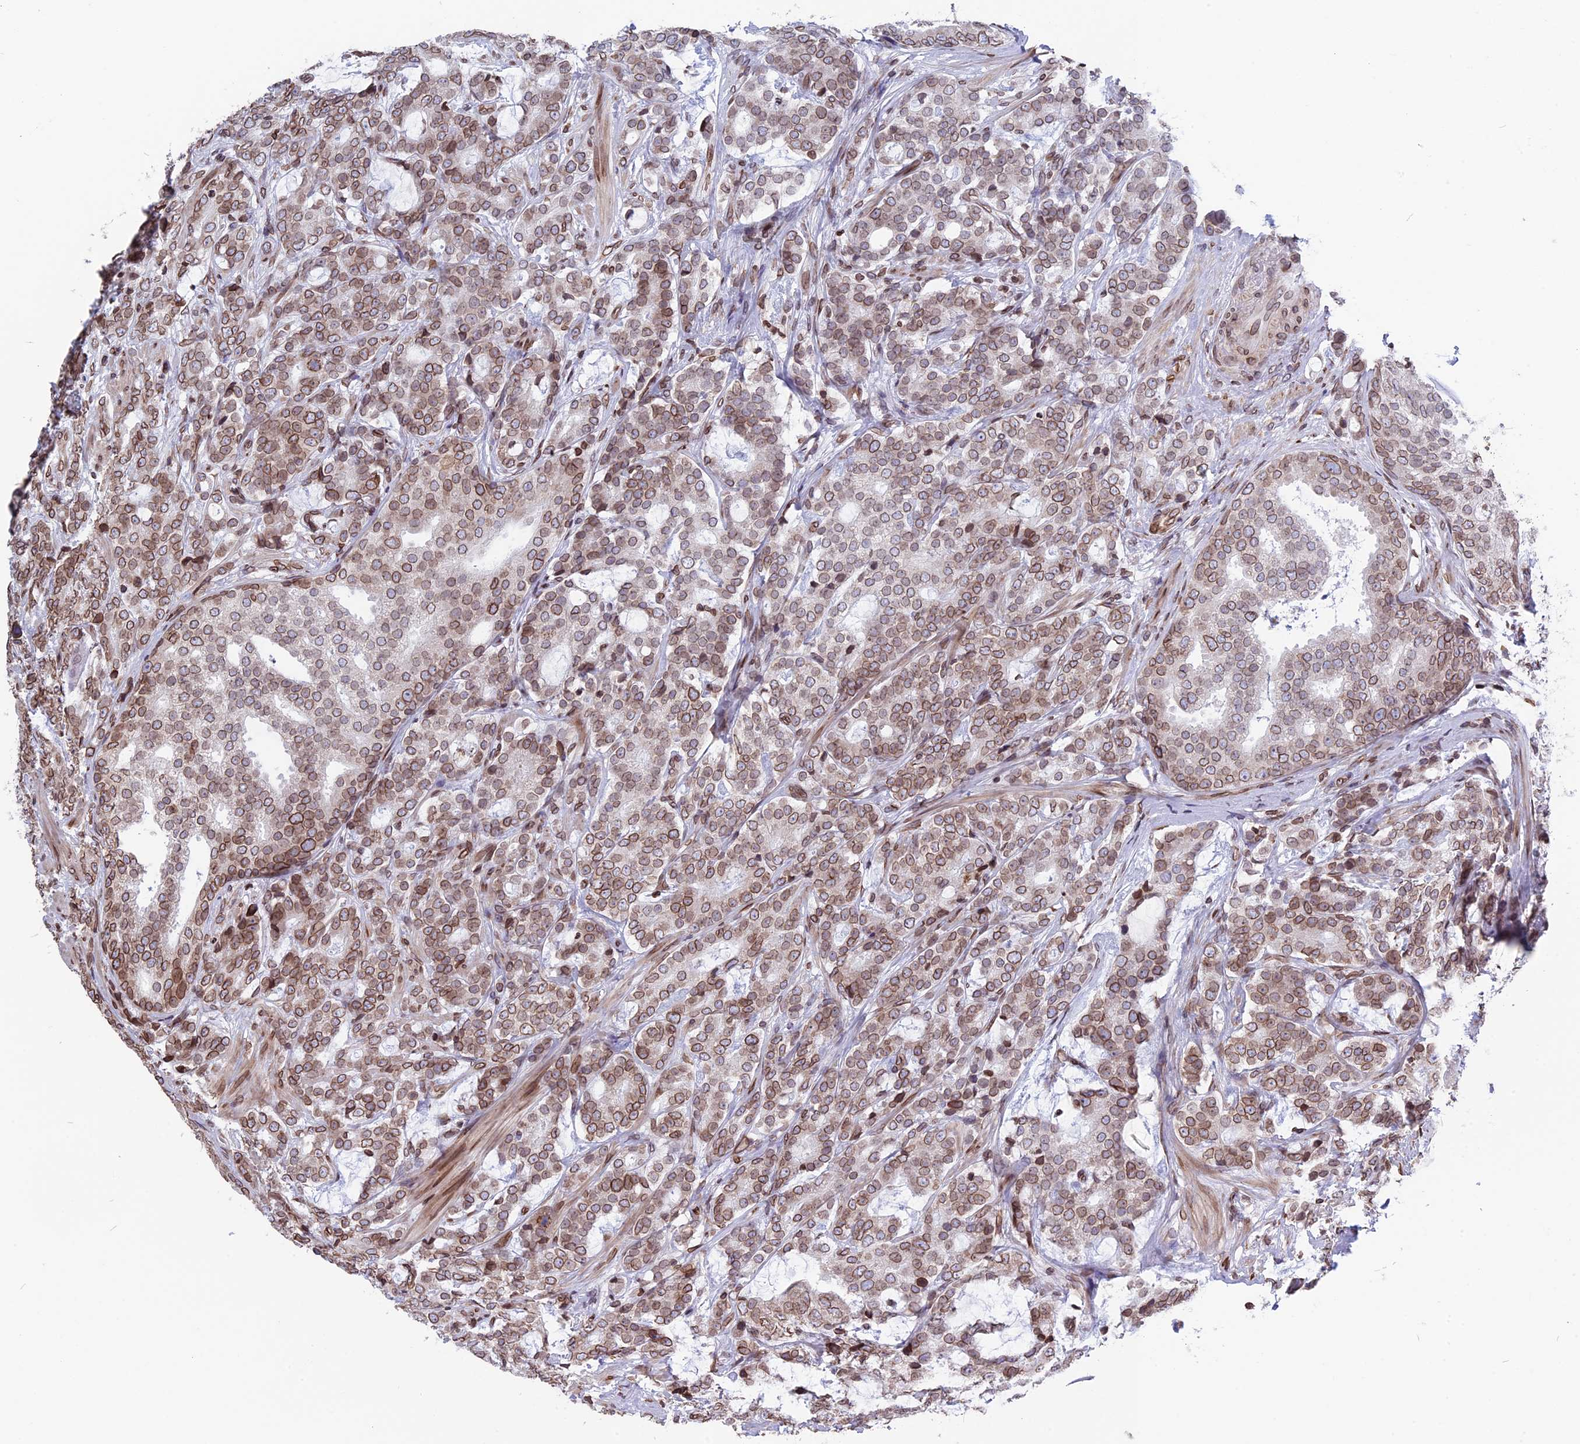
{"staining": {"intensity": "moderate", "quantity": ">75%", "location": "cytoplasmic/membranous,nuclear"}, "tissue": "prostate cancer", "cell_type": "Tumor cells", "image_type": "cancer", "snomed": [{"axis": "morphology", "description": "Adenocarcinoma, High grade"}, {"axis": "topography", "description": "Prostate"}], "caption": "Immunohistochemical staining of human prostate cancer (high-grade adenocarcinoma) exhibits medium levels of moderate cytoplasmic/membranous and nuclear expression in about >75% of tumor cells.", "gene": "PTCHD4", "patient": {"sex": "male", "age": 67}}